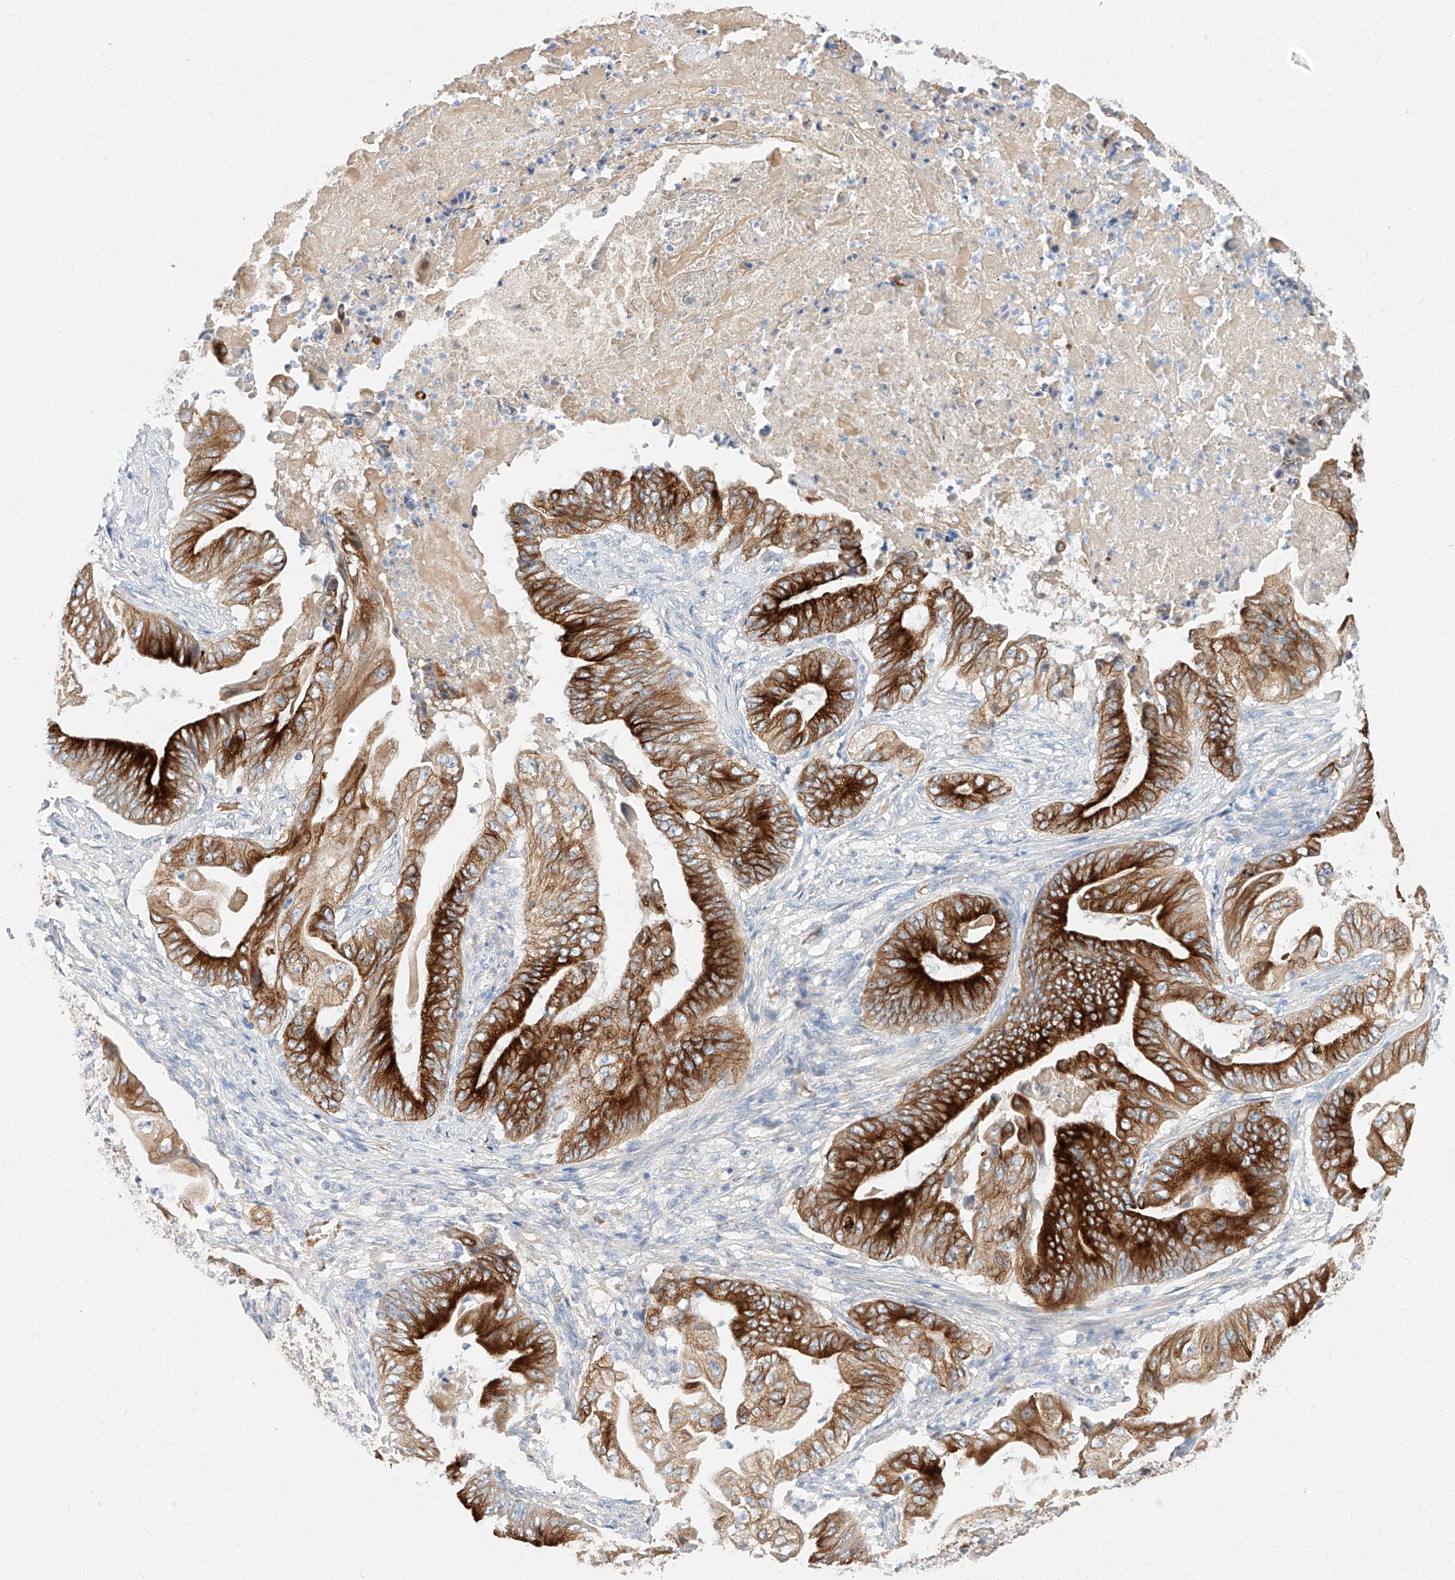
{"staining": {"intensity": "strong", "quantity": ">75%", "location": "cytoplasmic/membranous"}, "tissue": "stomach cancer", "cell_type": "Tumor cells", "image_type": "cancer", "snomed": [{"axis": "morphology", "description": "Adenocarcinoma, NOS"}, {"axis": "topography", "description": "Stomach"}], "caption": "Adenocarcinoma (stomach) tissue reveals strong cytoplasmic/membranous expression in about >75% of tumor cells The staining is performed using DAB (3,3'-diaminobenzidine) brown chromogen to label protein expression. The nuclei are counter-stained blue using hematoxylin.", "gene": "MAP7", "patient": {"sex": "female", "age": 73}}